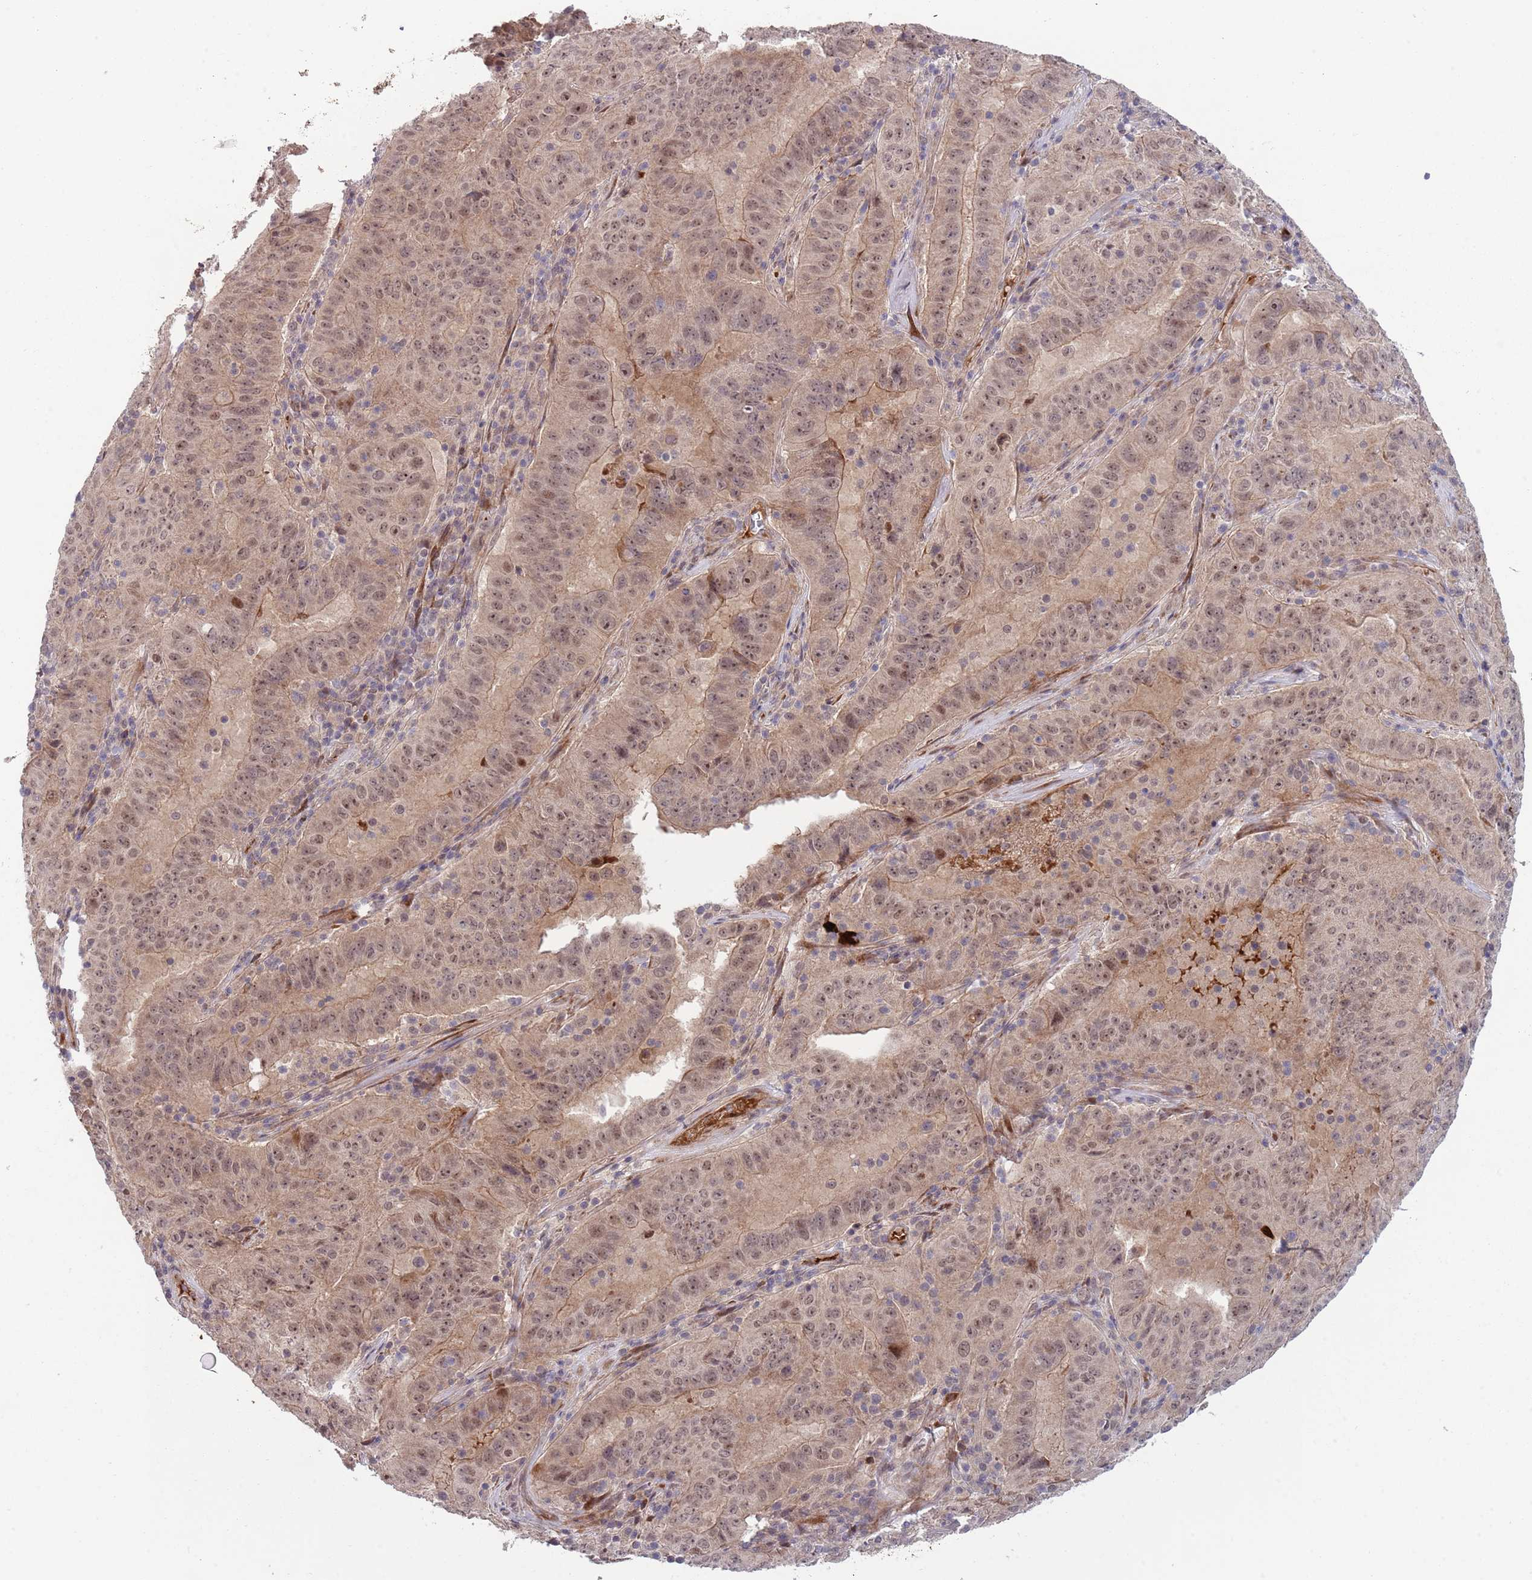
{"staining": {"intensity": "moderate", "quantity": ">75%", "location": "cytoplasmic/membranous,nuclear"}, "tissue": "pancreatic cancer", "cell_type": "Tumor cells", "image_type": "cancer", "snomed": [{"axis": "morphology", "description": "Adenocarcinoma, NOS"}, {"axis": "topography", "description": "Pancreas"}], "caption": "A brown stain highlights moderate cytoplasmic/membranous and nuclear staining of a protein in human adenocarcinoma (pancreatic) tumor cells.", "gene": "NT5DC4", "patient": {"sex": "male", "age": 63}}